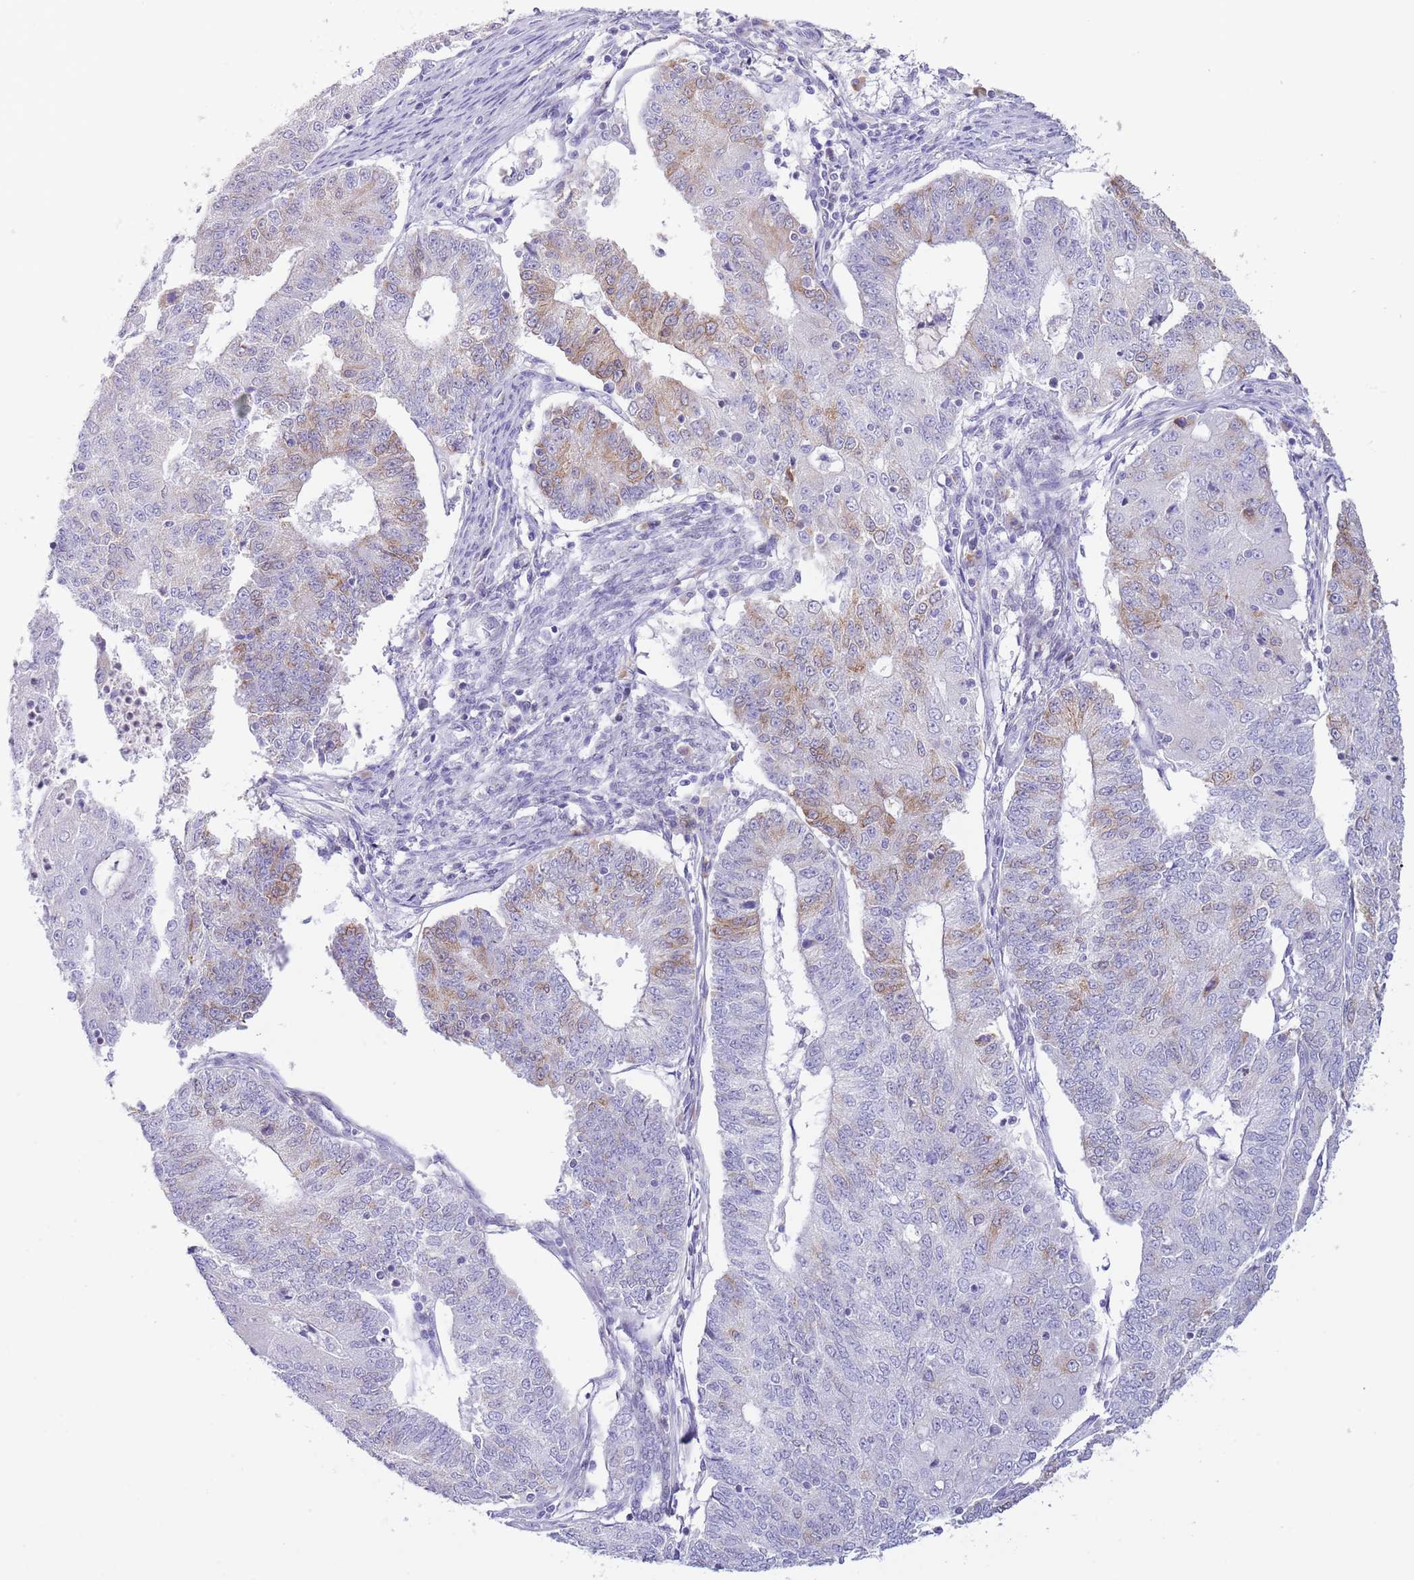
{"staining": {"intensity": "weak", "quantity": "<25%", "location": "cytoplasmic/membranous"}, "tissue": "endometrial cancer", "cell_type": "Tumor cells", "image_type": "cancer", "snomed": [{"axis": "morphology", "description": "Adenocarcinoma, NOS"}, {"axis": "topography", "description": "Endometrium"}], "caption": "Immunohistochemistry (IHC) of endometrial cancer (adenocarcinoma) displays no expression in tumor cells. (IHC, brightfield microscopy, high magnification).", "gene": "EBPL", "patient": {"sex": "female", "age": 56}}